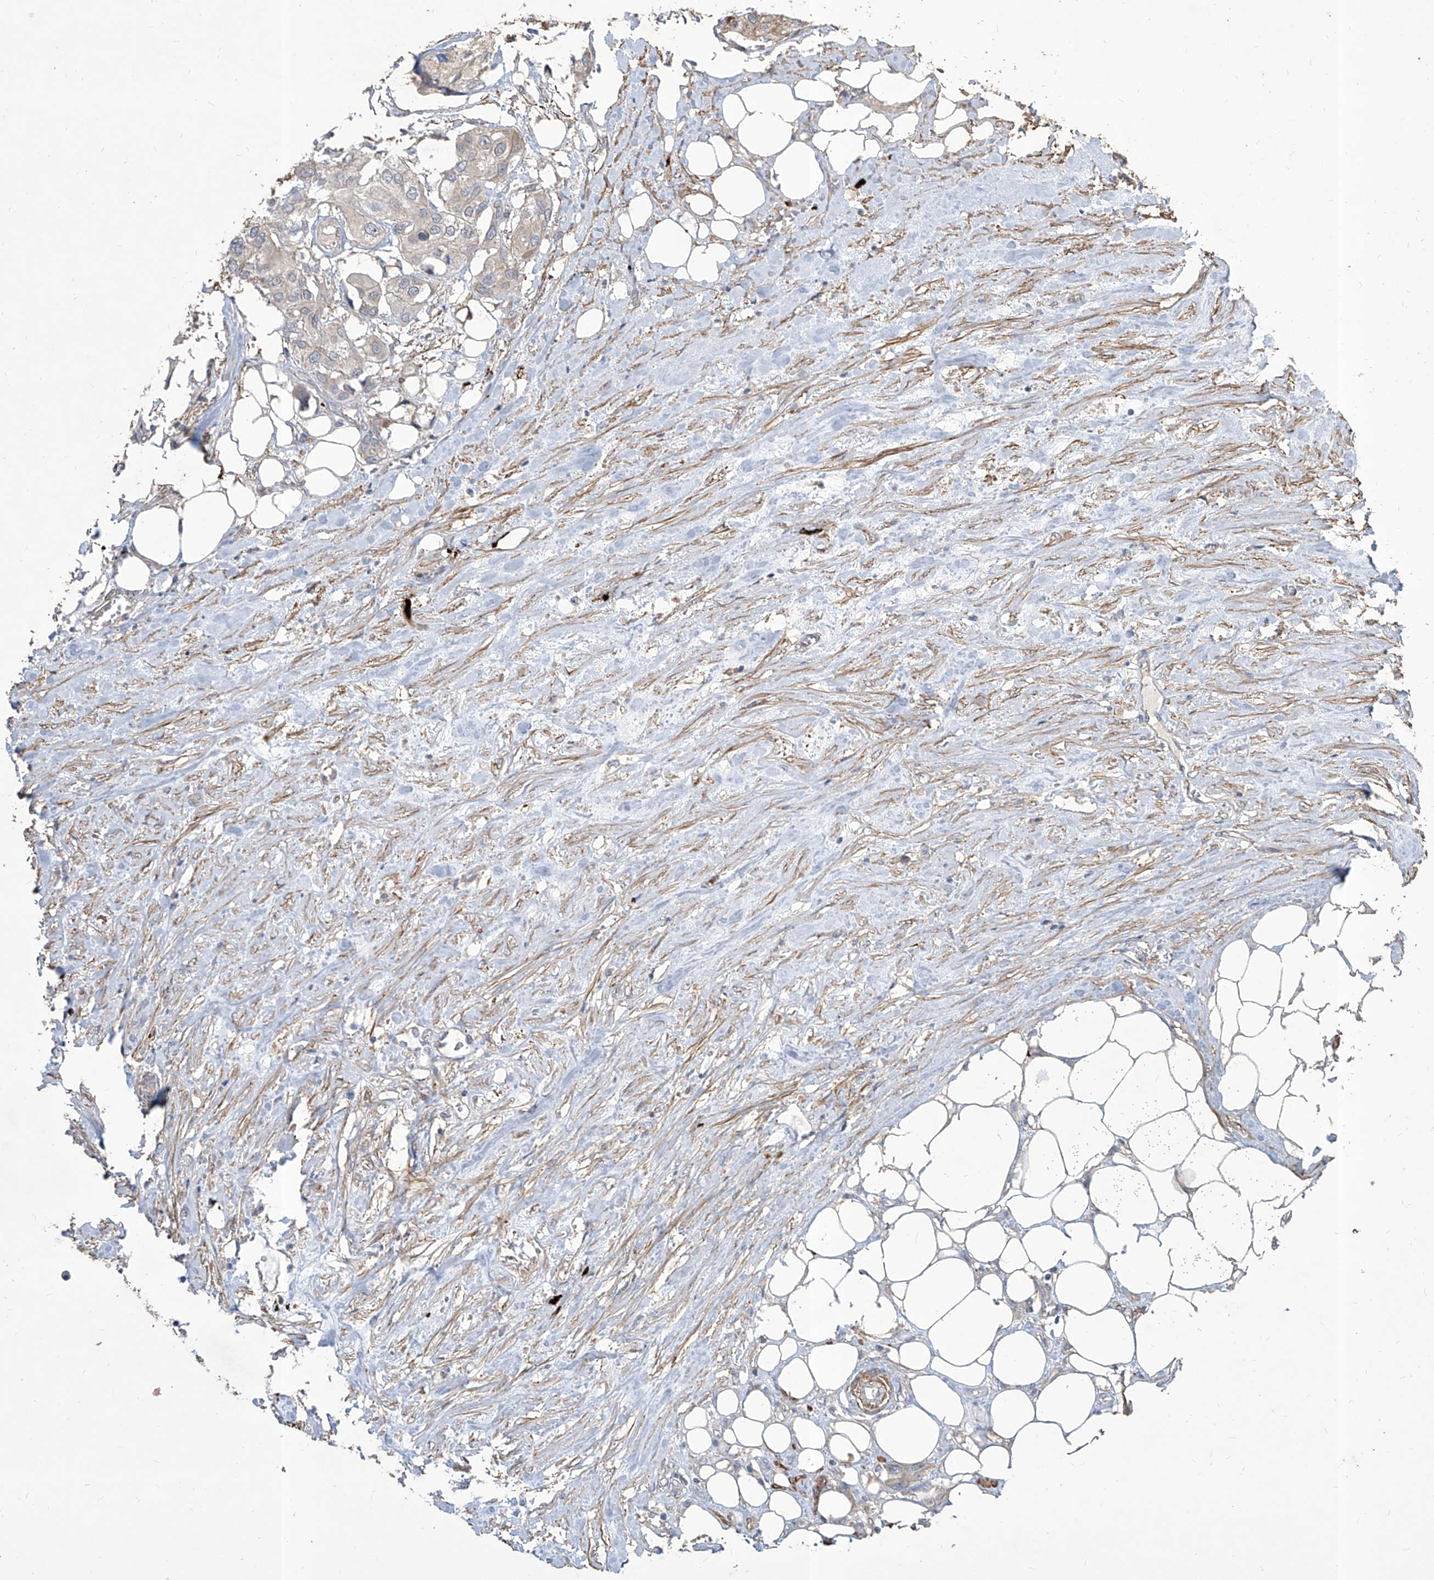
{"staining": {"intensity": "negative", "quantity": "none", "location": "none"}, "tissue": "urothelial cancer", "cell_type": "Tumor cells", "image_type": "cancer", "snomed": [{"axis": "morphology", "description": "Urothelial carcinoma, High grade"}, {"axis": "topography", "description": "Urinary bladder"}], "caption": "Tumor cells are negative for brown protein staining in urothelial cancer. Brightfield microscopy of immunohistochemistry (IHC) stained with DAB (3,3'-diaminobenzidine) (brown) and hematoxylin (blue), captured at high magnification.", "gene": "FAM83B", "patient": {"sex": "male", "age": 64}}